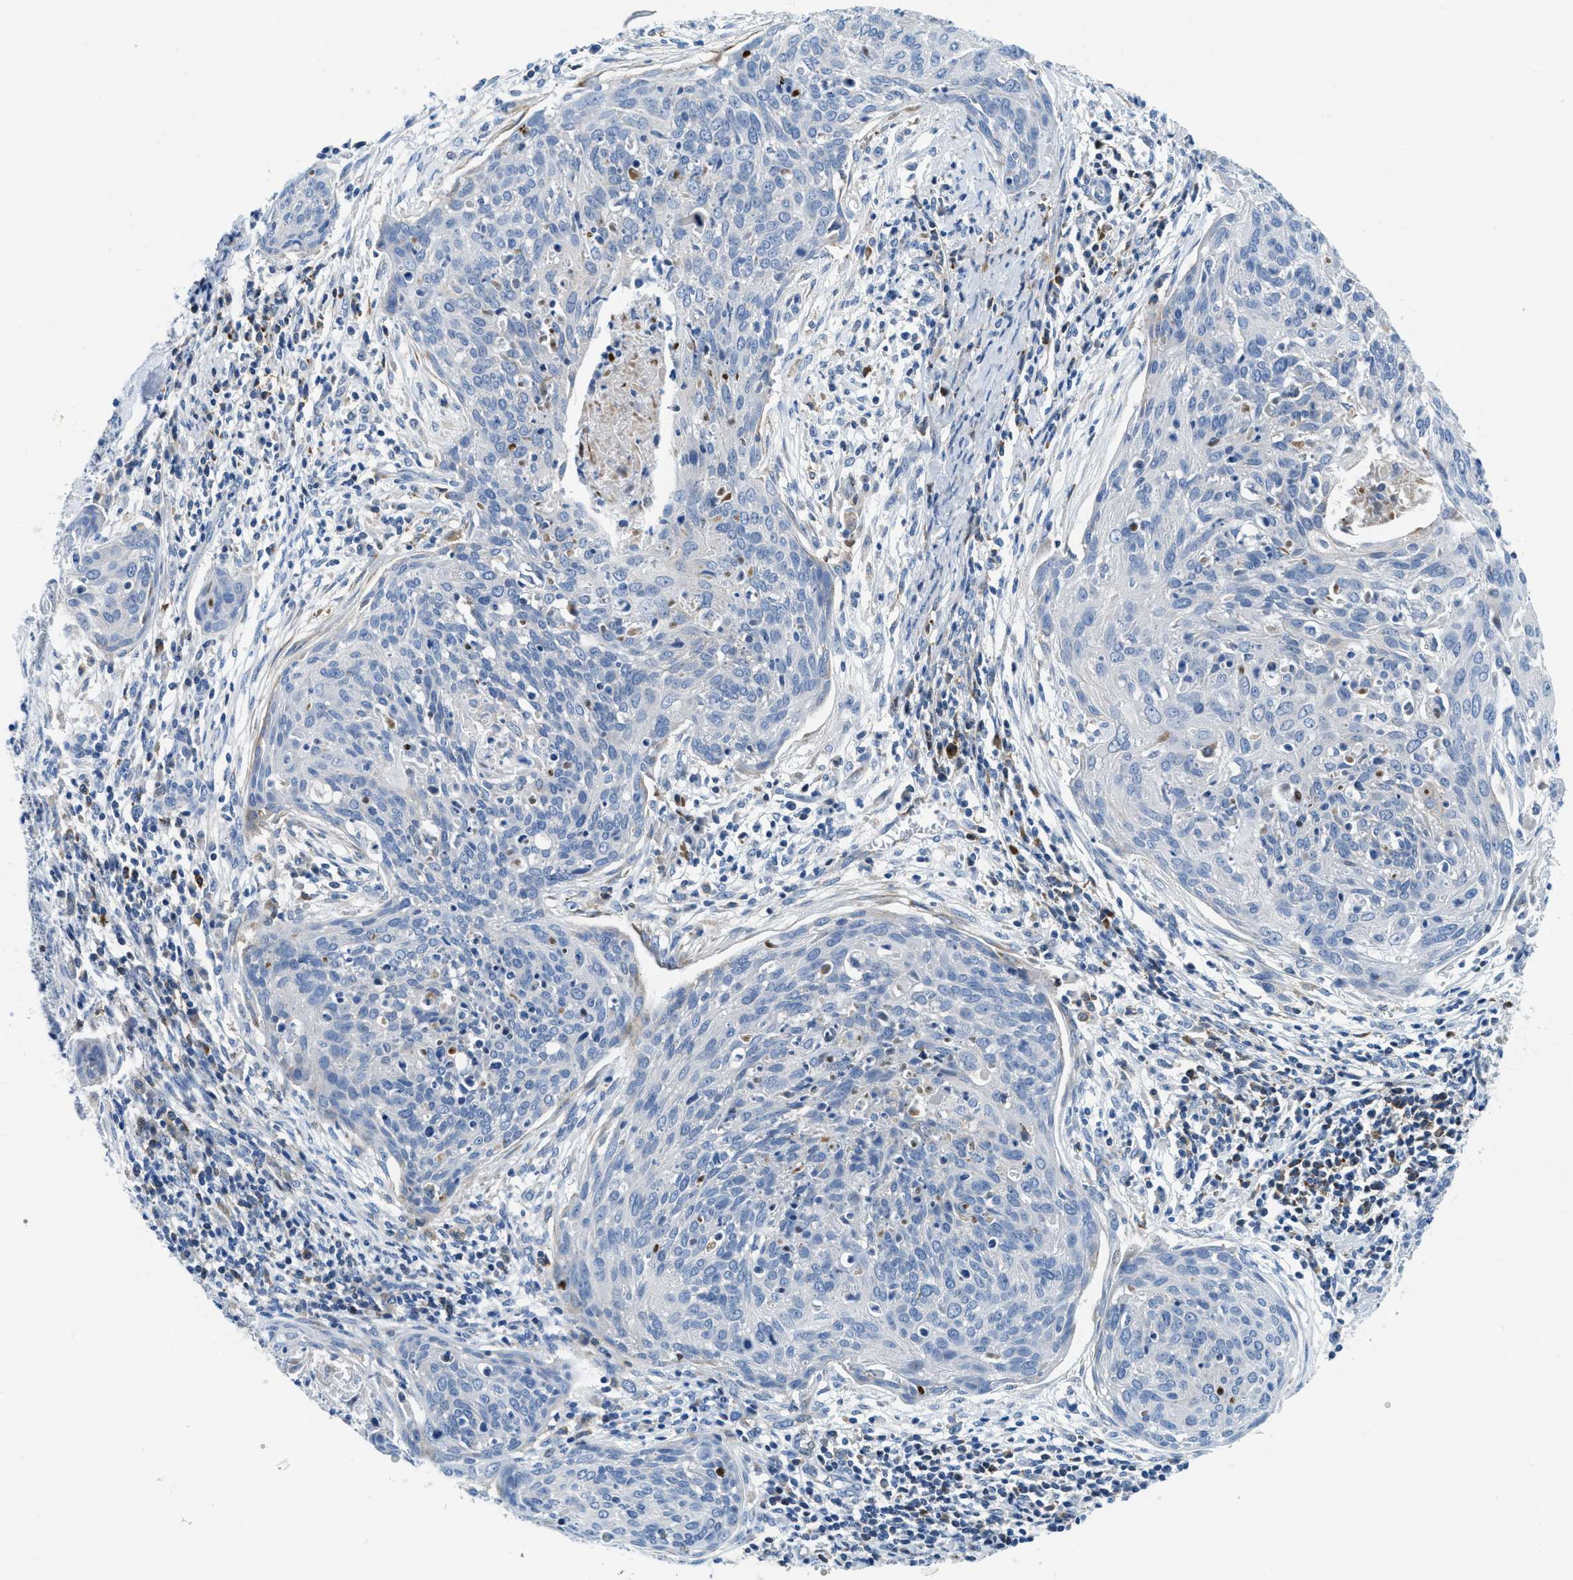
{"staining": {"intensity": "negative", "quantity": "none", "location": "none"}, "tissue": "cervical cancer", "cell_type": "Tumor cells", "image_type": "cancer", "snomed": [{"axis": "morphology", "description": "Squamous cell carcinoma, NOS"}, {"axis": "topography", "description": "Cervix"}], "caption": "The micrograph exhibits no staining of tumor cells in squamous cell carcinoma (cervical).", "gene": "CFB", "patient": {"sex": "female", "age": 38}}